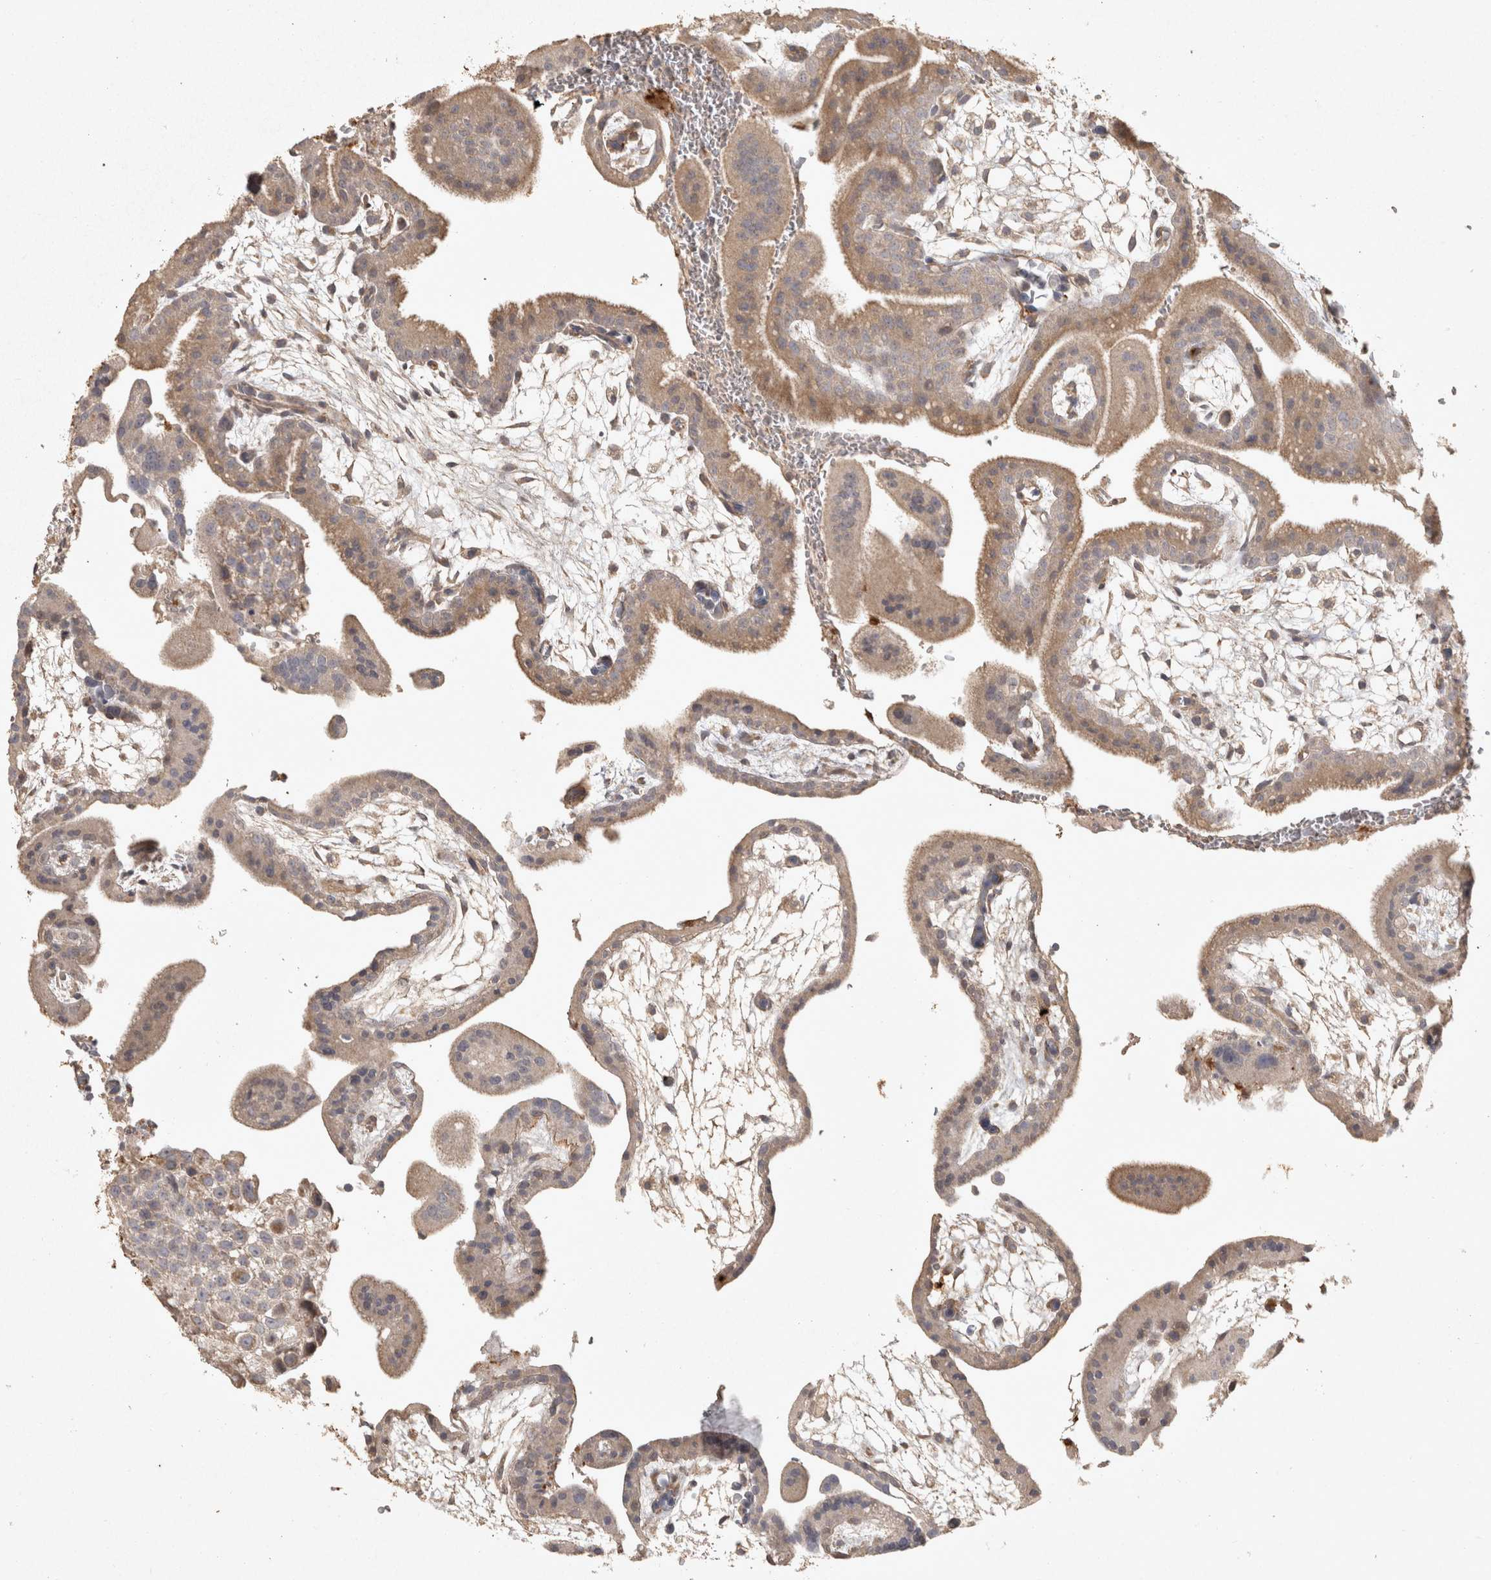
{"staining": {"intensity": "weak", "quantity": ">75%", "location": "cytoplasmic/membranous"}, "tissue": "placenta", "cell_type": "Decidual cells", "image_type": "normal", "snomed": [{"axis": "morphology", "description": "Normal tissue, NOS"}, {"axis": "topography", "description": "Placenta"}], "caption": "Protein expression analysis of benign placenta demonstrates weak cytoplasmic/membranous positivity in approximately >75% of decidual cells.", "gene": "OSTN", "patient": {"sex": "female", "age": 35}}